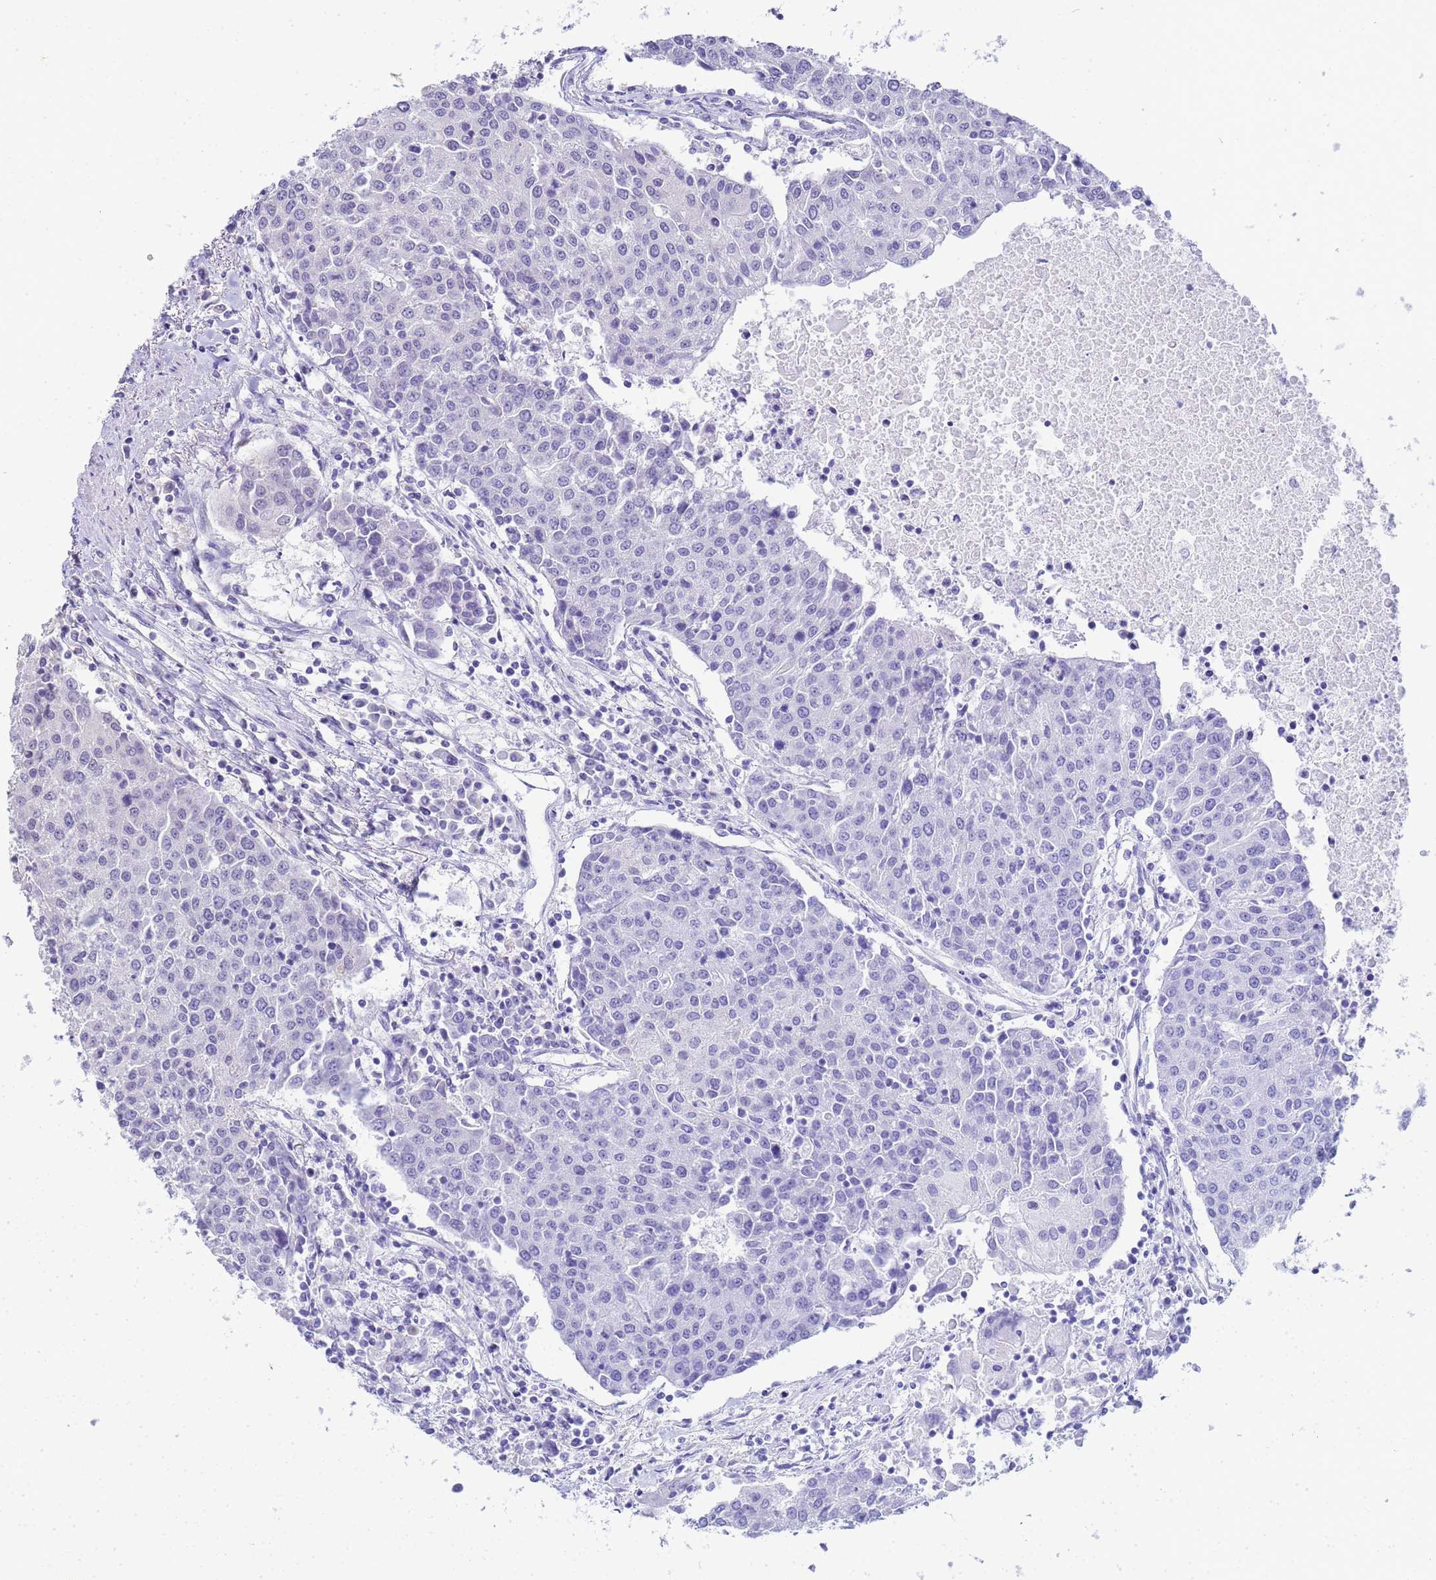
{"staining": {"intensity": "negative", "quantity": "none", "location": "none"}, "tissue": "urothelial cancer", "cell_type": "Tumor cells", "image_type": "cancer", "snomed": [{"axis": "morphology", "description": "Urothelial carcinoma, High grade"}, {"axis": "topography", "description": "Urinary bladder"}], "caption": "The image displays no significant staining in tumor cells of urothelial cancer.", "gene": "MYL7", "patient": {"sex": "female", "age": 85}}